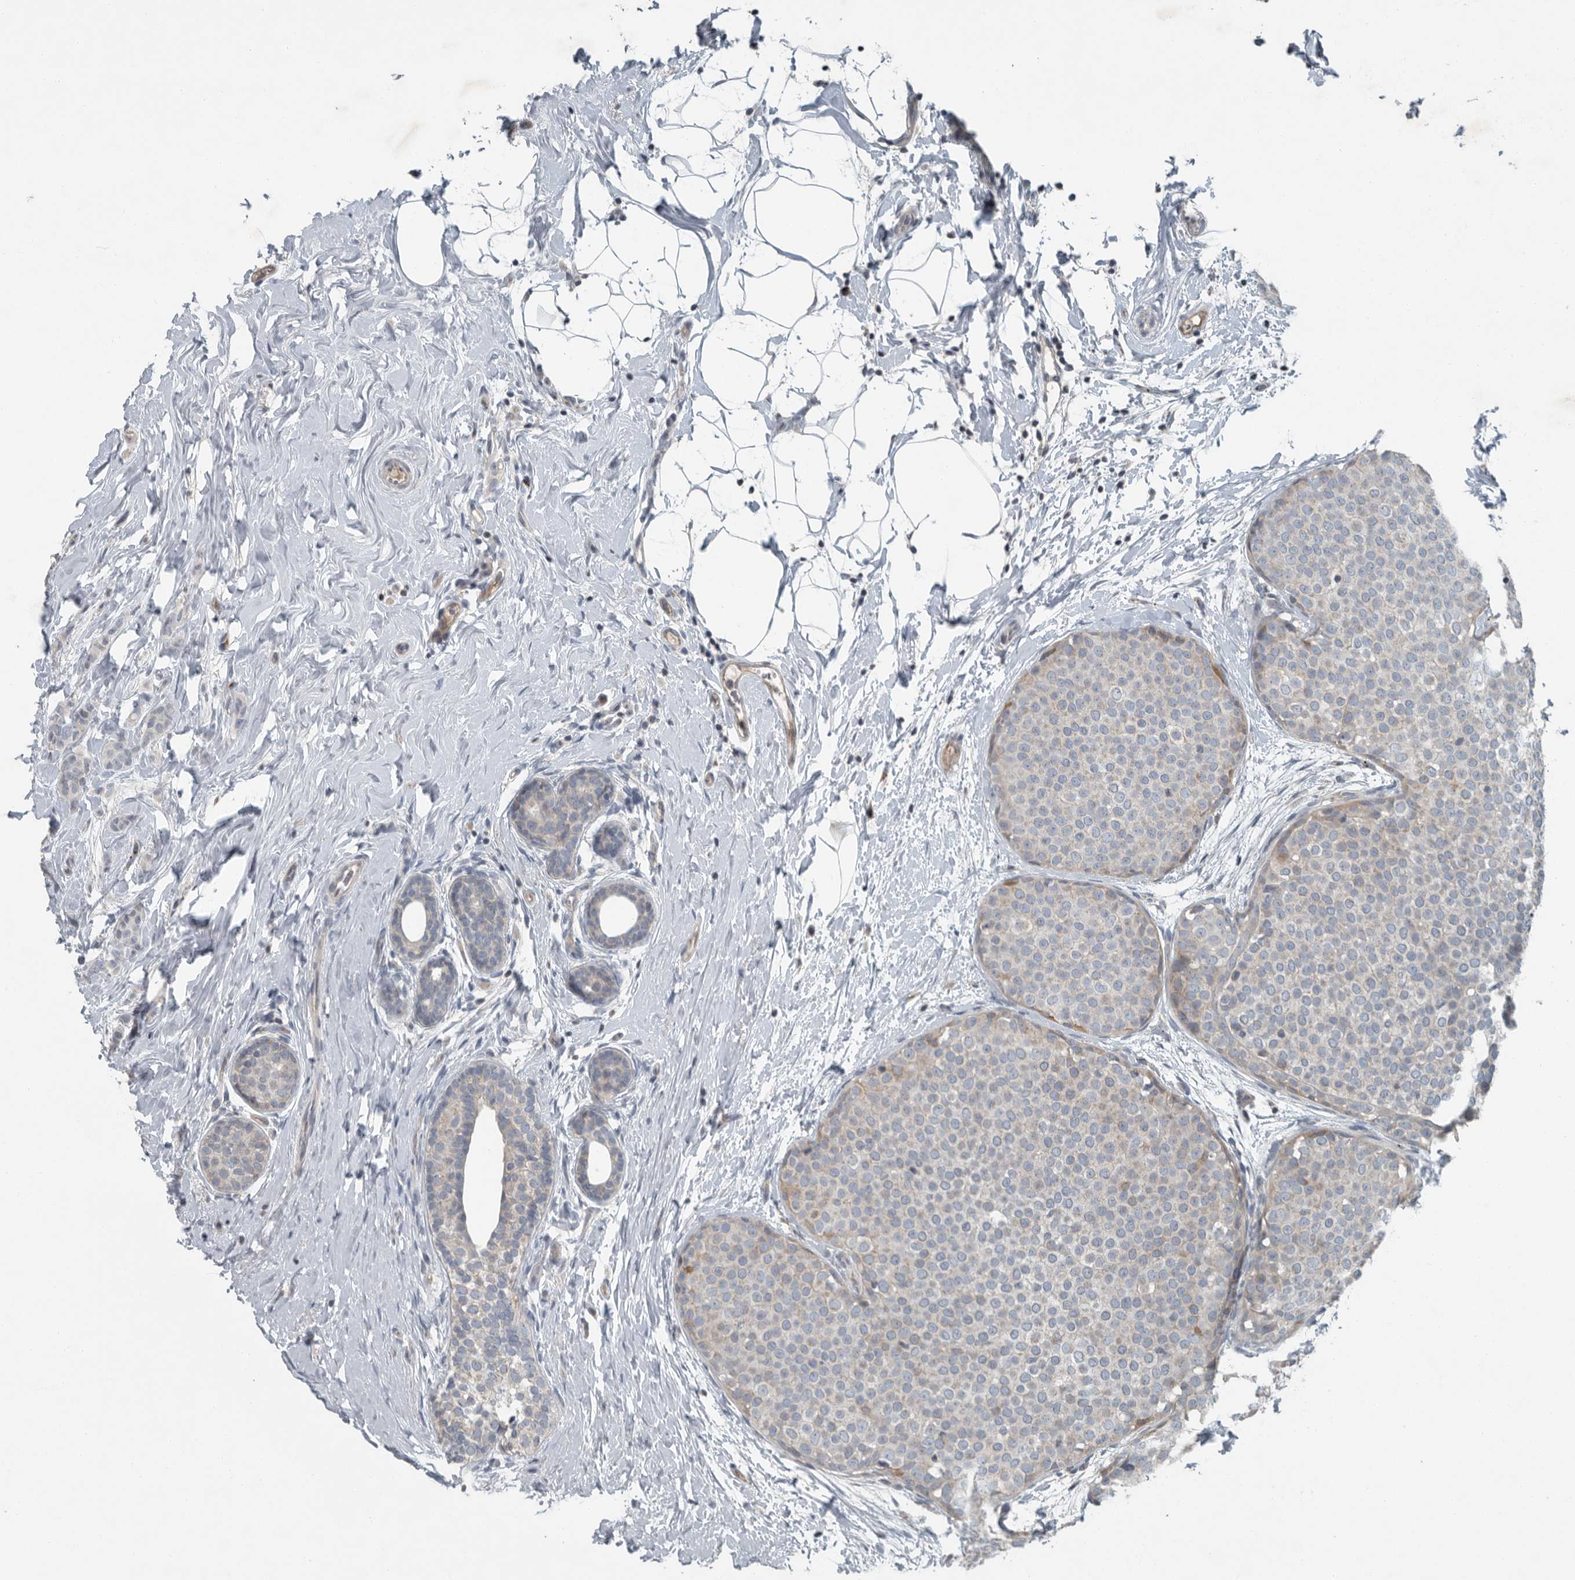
{"staining": {"intensity": "negative", "quantity": "none", "location": "none"}, "tissue": "breast cancer", "cell_type": "Tumor cells", "image_type": "cancer", "snomed": [{"axis": "morphology", "description": "Lobular carcinoma, in situ"}, {"axis": "morphology", "description": "Lobular carcinoma"}, {"axis": "topography", "description": "Breast"}], "caption": "Breast cancer was stained to show a protein in brown. There is no significant expression in tumor cells. (IHC, brightfield microscopy, high magnification).", "gene": "MPP3", "patient": {"sex": "female", "age": 41}}